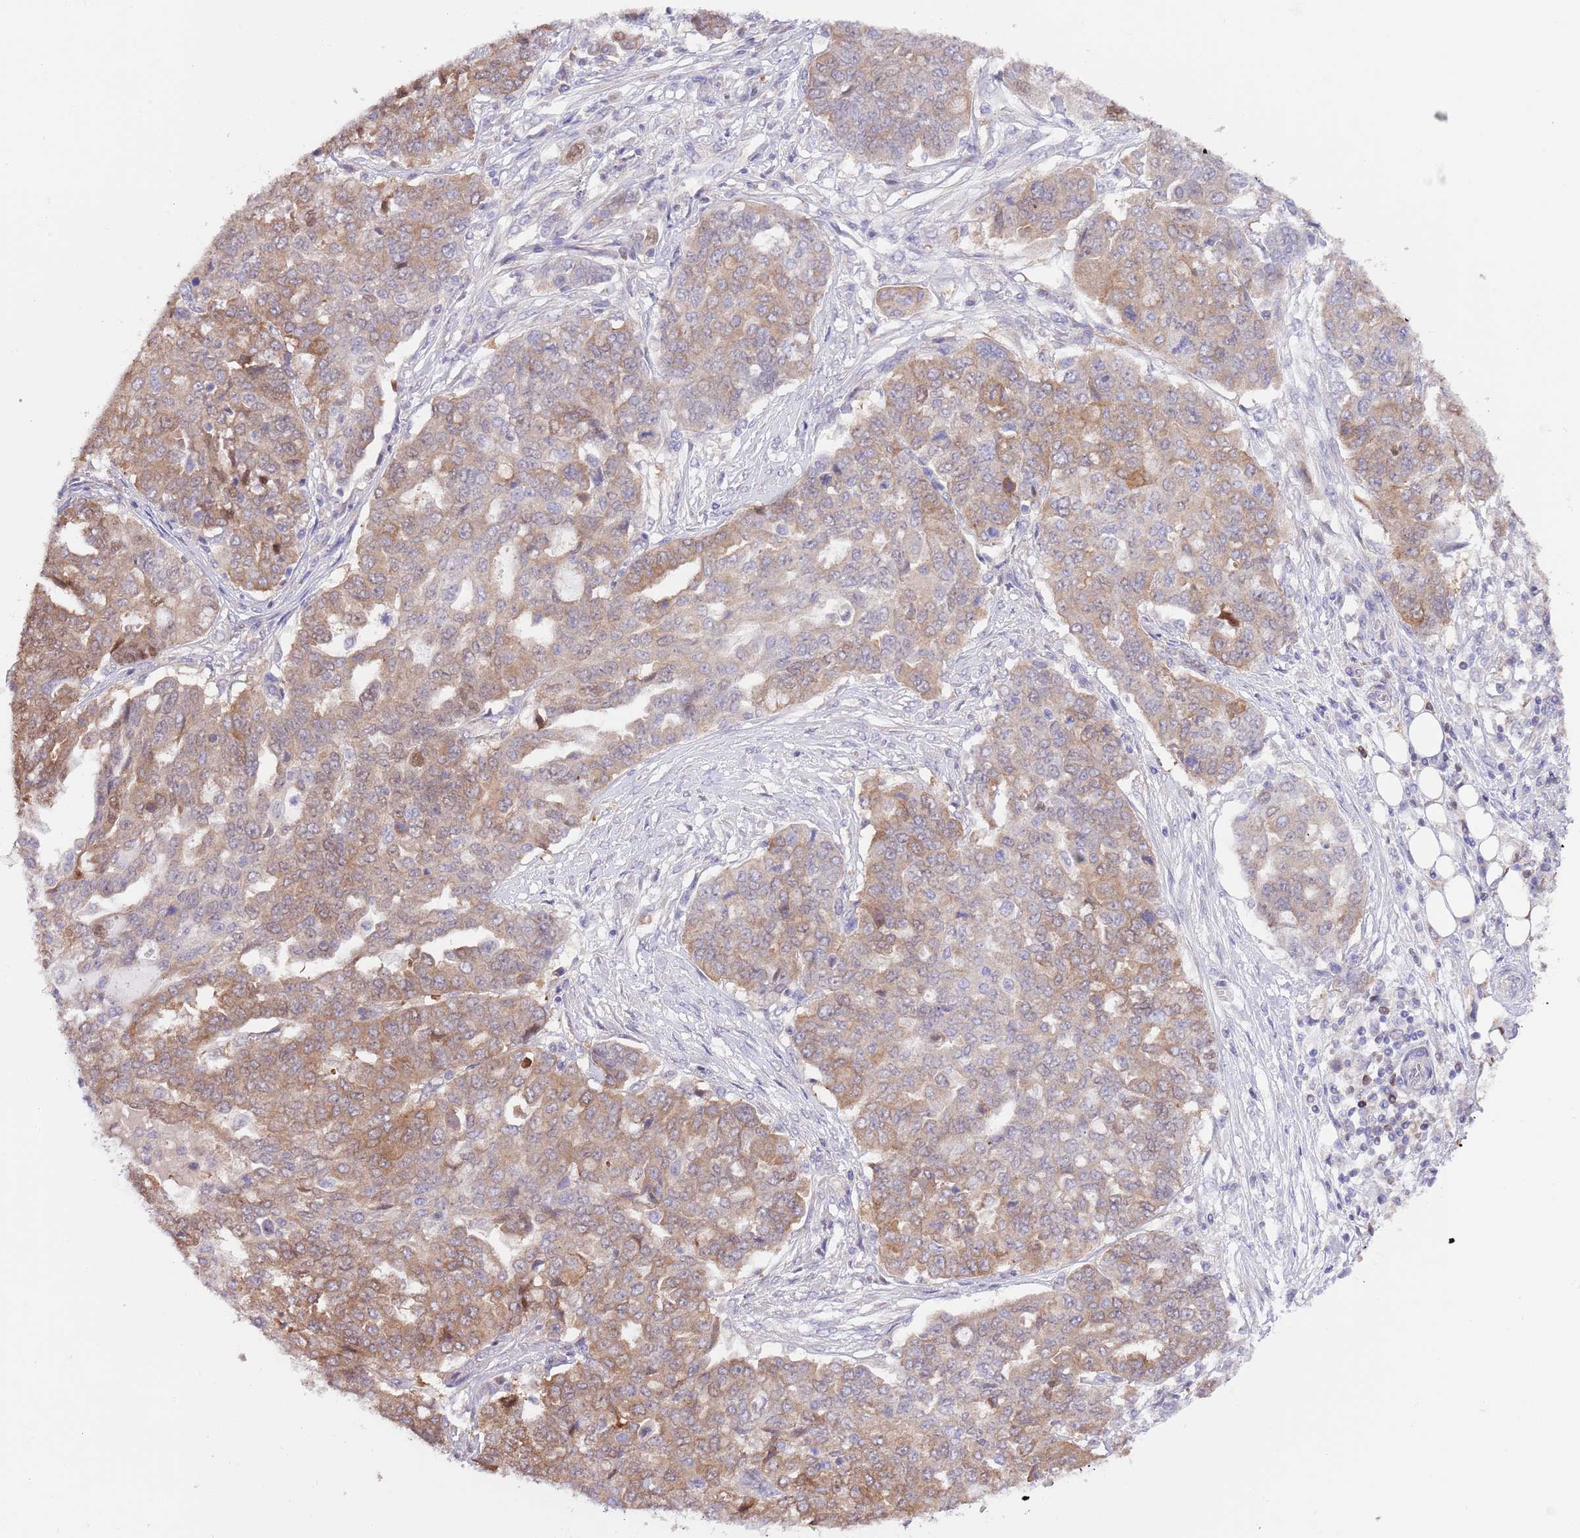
{"staining": {"intensity": "moderate", "quantity": ">75%", "location": "cytoplasmic/membranous"}, "tissue": "ovarian cancer", "cell_type": "Tumor cells", "image_type": "cancer", "snomed": [{"axis": "morphology", "description": "Cystadenocarcinoma, serous, NOS"}, {"axis": "topography", "description": "Soft tissue"}, {"axis": "topography", "description": "Ovary"}], "caption": "Ovarian cancer (serous cystadenocarcinoma) stained with DAB (3,3'-diaminobenzidine) IHC reveals medium levels of moderate cytoplasmic/membranous positivity in about >75% of tumor cells.", "gene": "PRR32", "patient": {"sex": "female", "age": 57}}